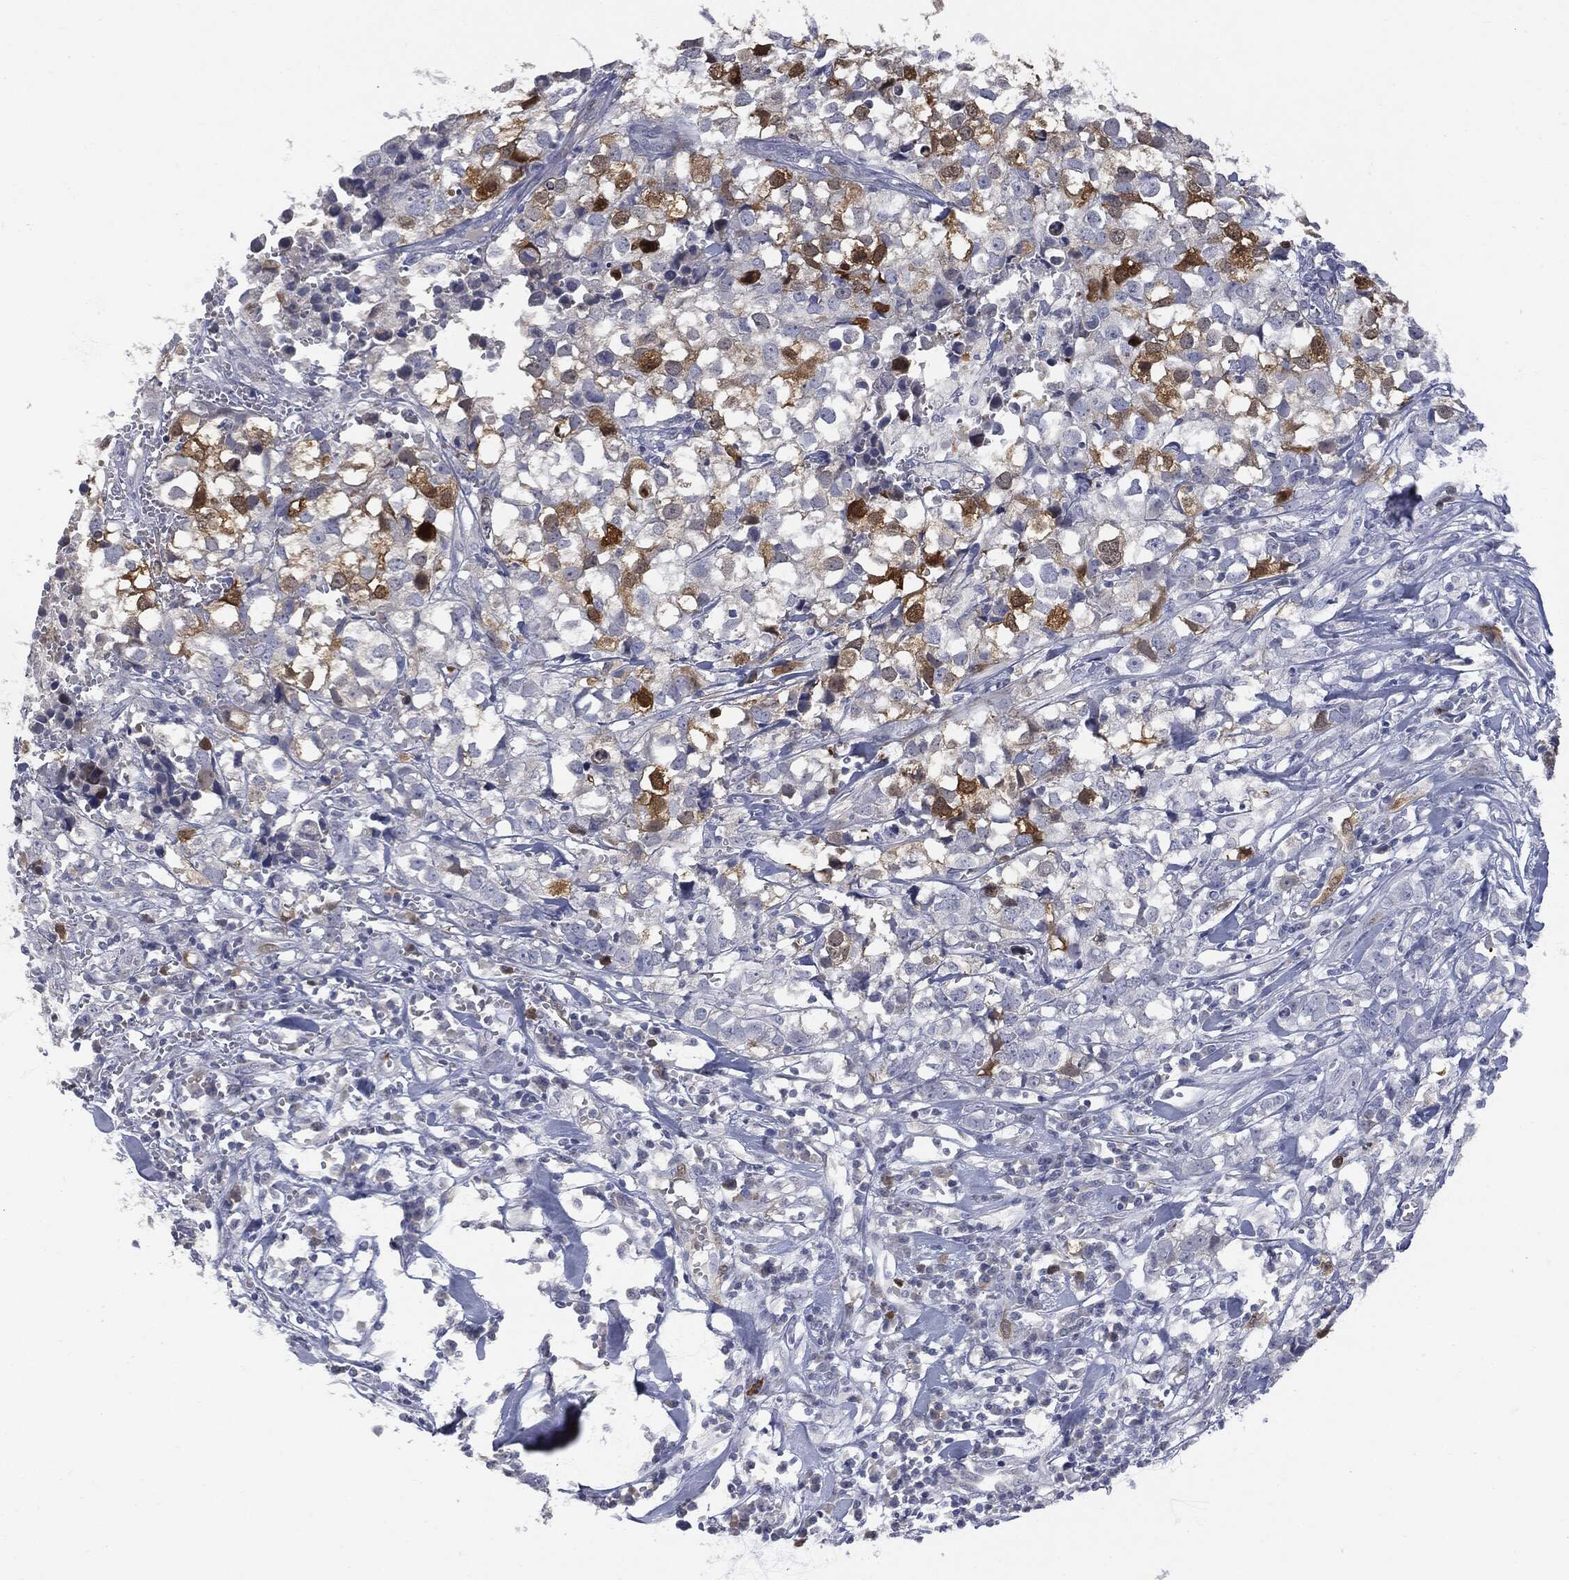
{"staining": {"intensity": "strong", "quantity": "25%-75%", "location": "cytoplasmic/membranous"}, "tissue": "breast cancer", "cell_type": "Tumor cells", "image_type": "cancer", "snomed": [{"axis": "morphology", "description": "Duct carcinoma"}, {"axis": "topography", "description": "Breast"}], "caption": "This image shows immunohistochemistry staining of human breast cancer (invasive ductal carcinoma), with high strong cytoplasmic/membranous expression in about 25%-75% of tumor cells.", "gene": "UBE2C", "patient": {"sex": "female", "age": 30}}